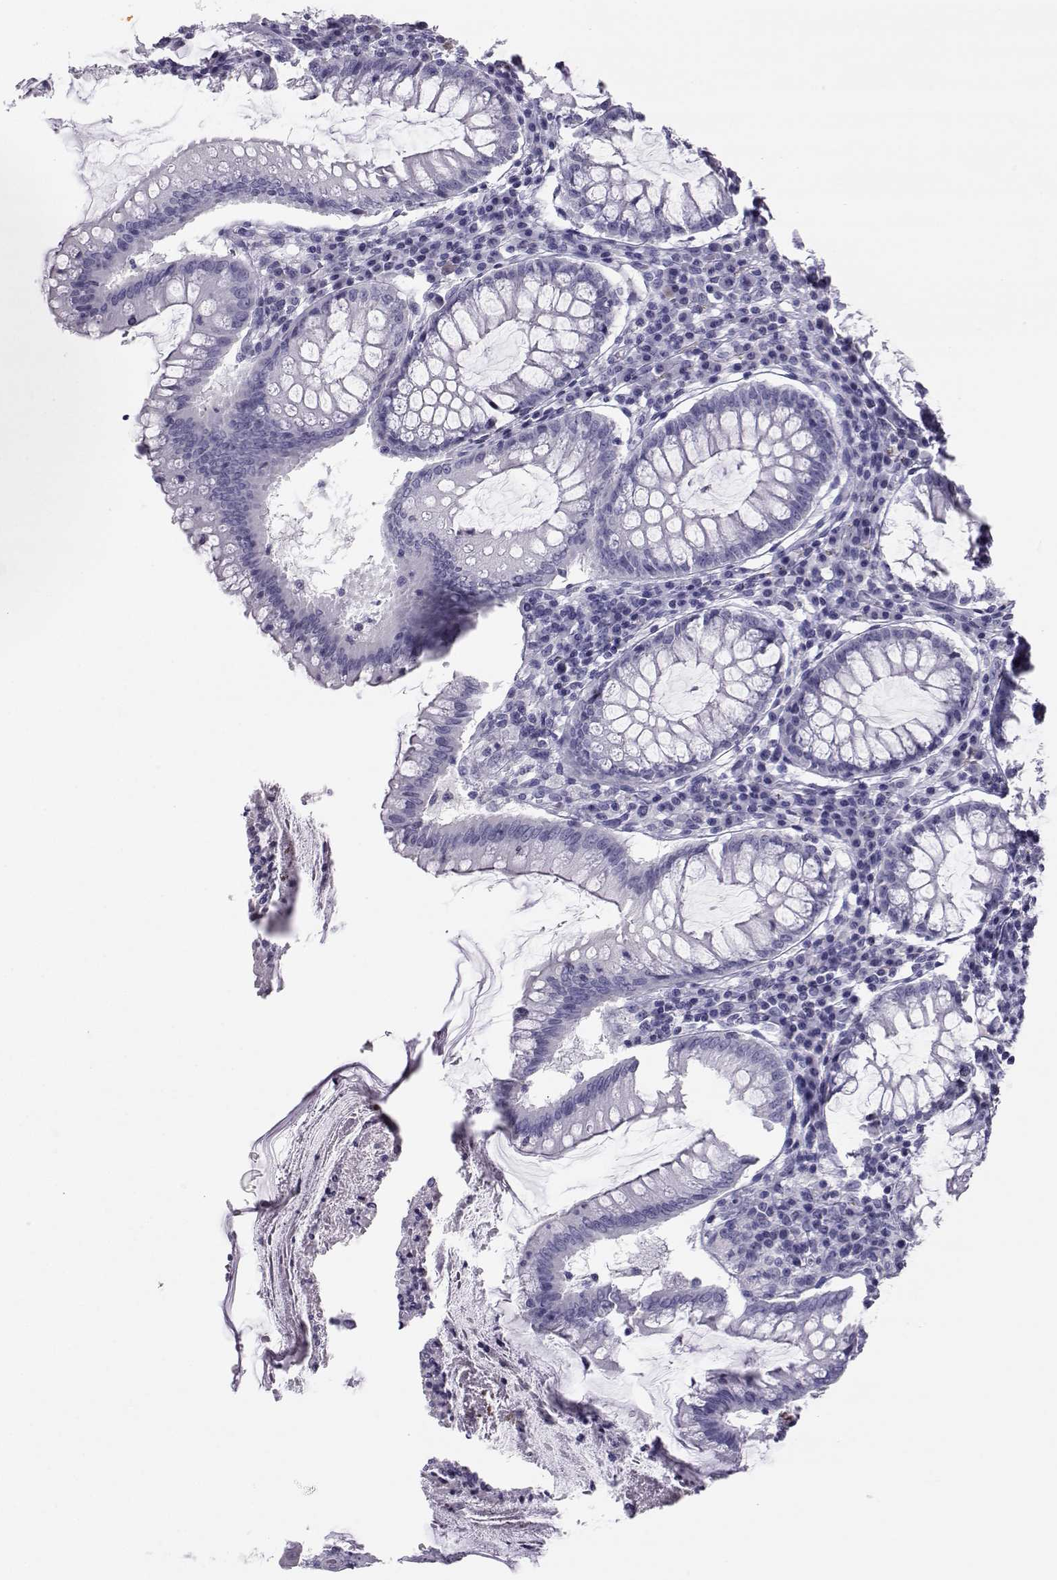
{"staining": {"intensity": "negative", "quantity": "none", "location": "none"}, "tissue": "colorectal cancer", "cell_type": "Tumor cells", "image_type": "cancer", "snomed": [{"axis": "morphology", "description": "Adenocarcinoma, NOS"}, {"axis": "topography", "description": "Colon"}], "caption": "Adenocarcinoma (colorectal) was stained to show a protein in brown. There is no significant expression in tumor cells.", "gene": "SST", "patient": {"sex": "female", "age": 70}}